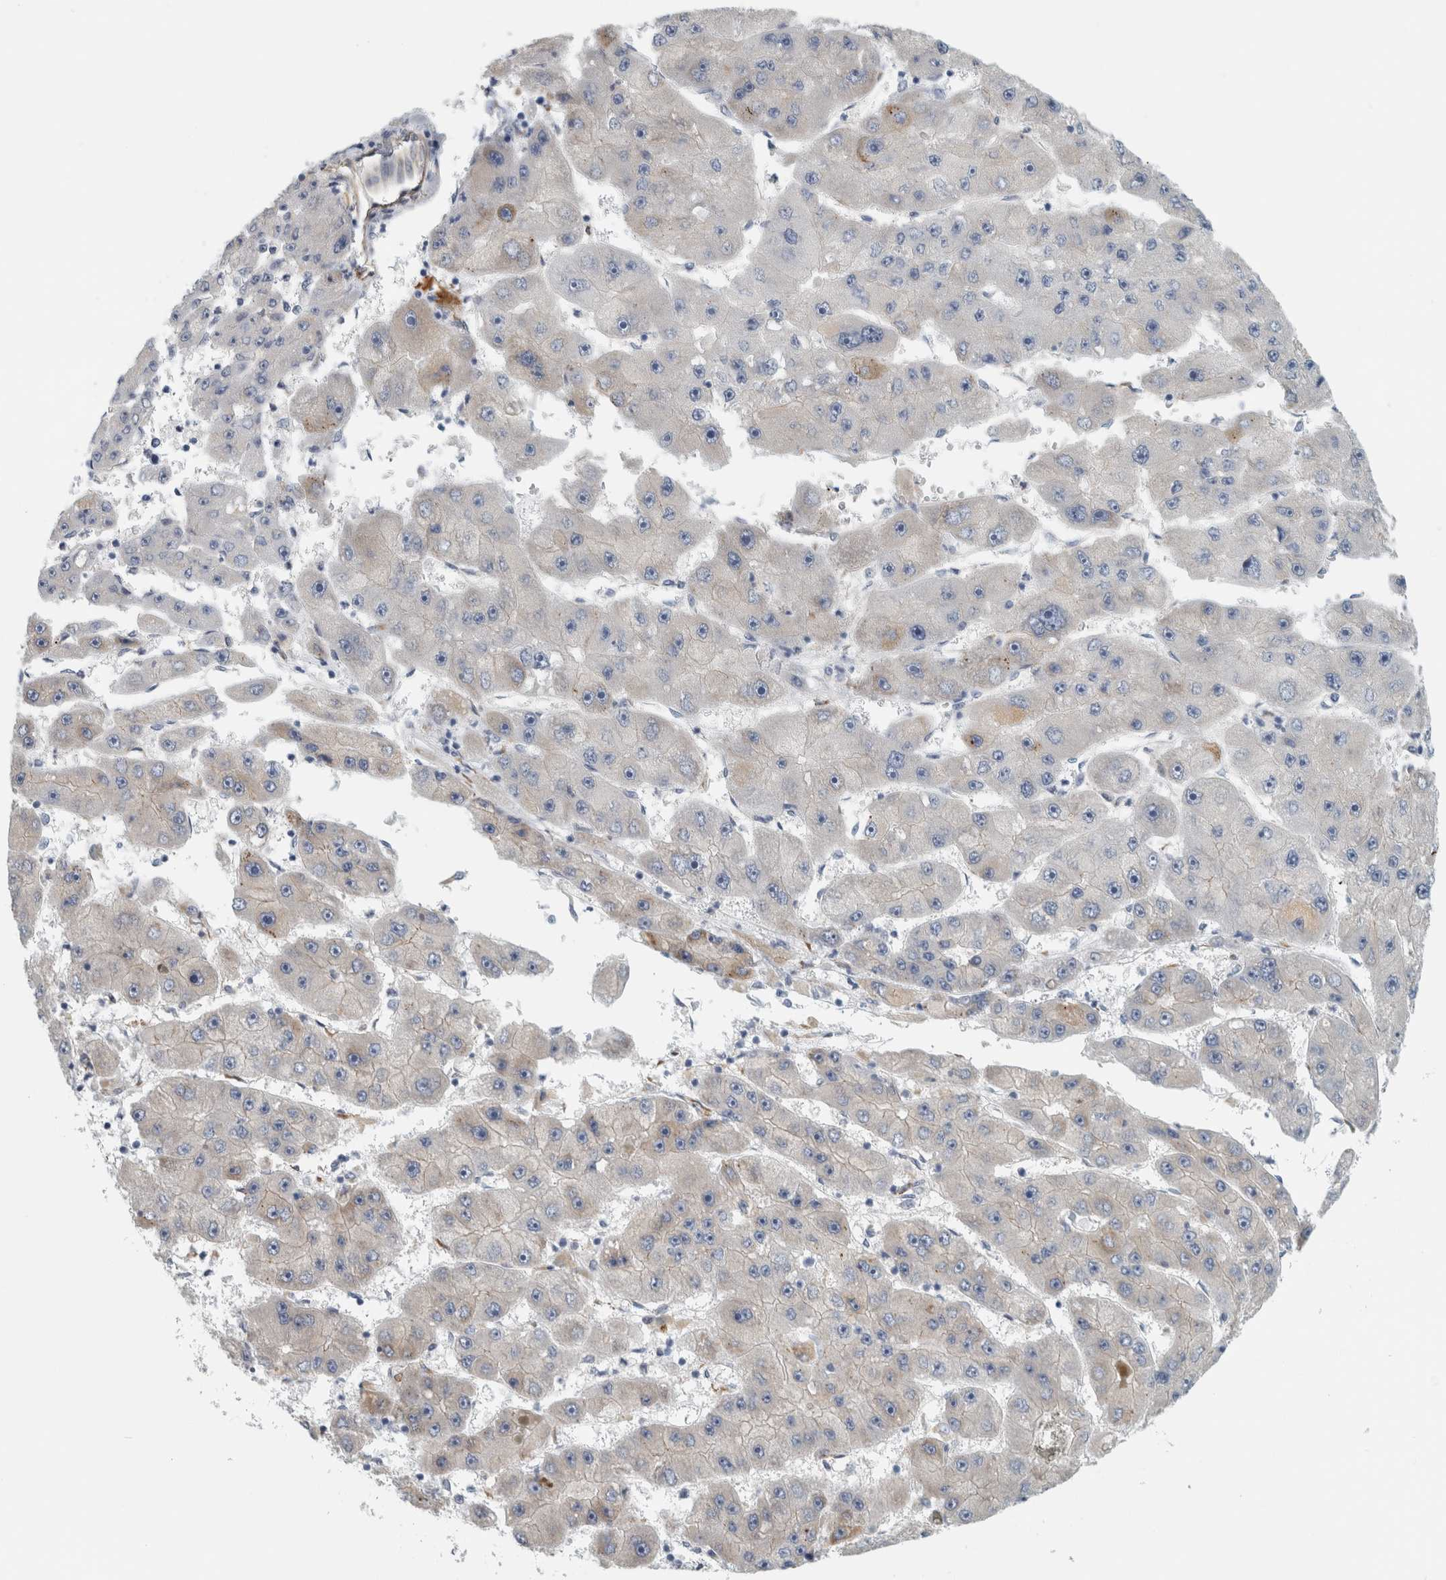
{"staining": {"intensity": "weak", "quantity": "<25%", "location": "cytoplasmic/membranous"}, "tissue": "liver cancer", "cell_type": "Tumor cells", "image_type": "cancer", "snomed": [{"axis": "morphology", "description": "Carcinoma, Hepatocellular, NOS"}, {"axis": "topography", "description": "Liver"}], "caption": "There is no significant positivity in tumor cells of hepatocellular carcinoma (liver). (DAB (3,3'-diaminobenzidine) IHC with hematoxylin counter stain).", "gene": "B3GNT3", "patient": {"sex": "female", "age": 61}}